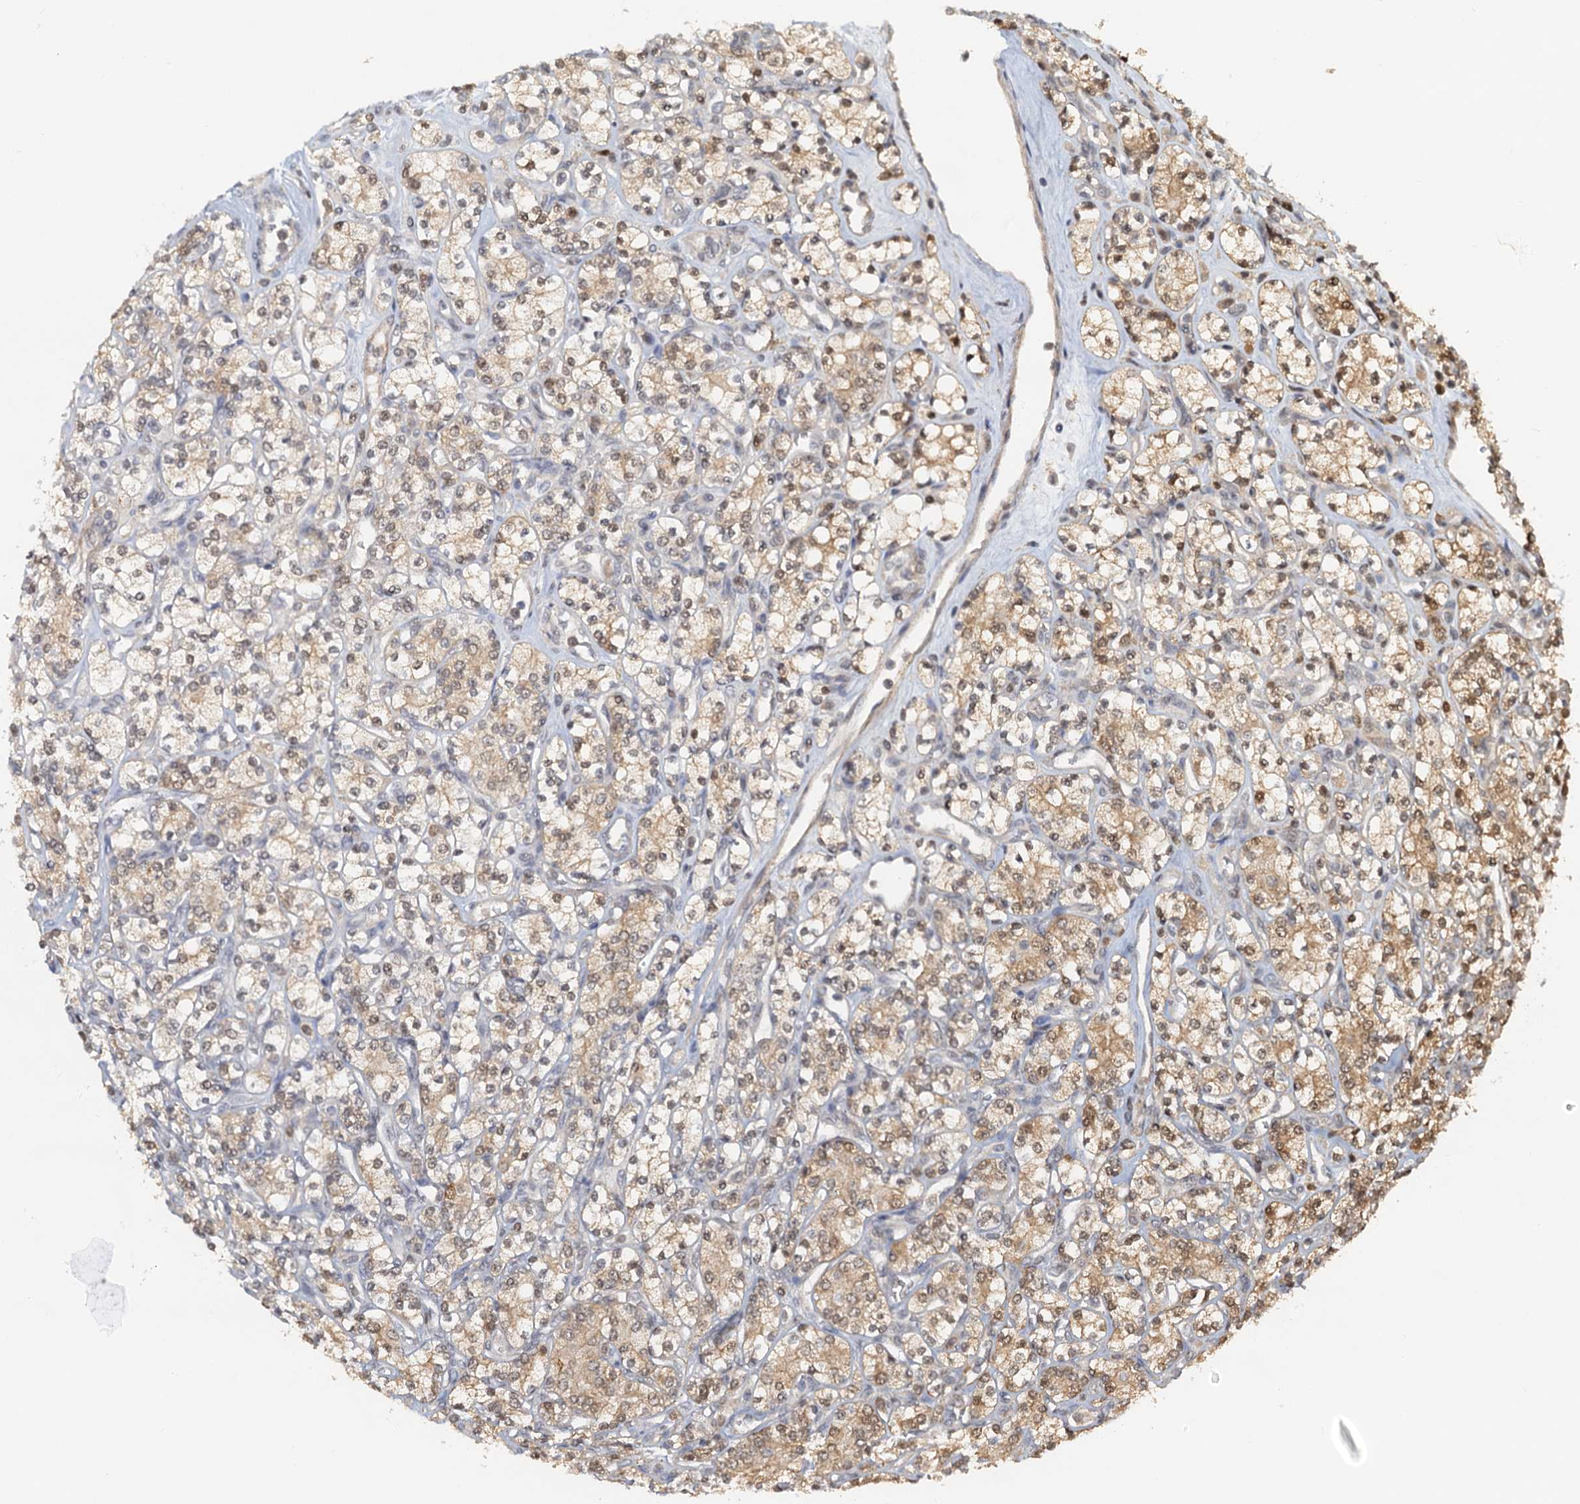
{"staining": {"intensity": "moderate", "quantity": ">75%", "location": "cytoplasmic/membranous,nuclear"}, "tissue": "renal cancer", "cell_type": "Tumor cells", "image_type": "cancer", "snomed": [{"axis": "morphology", "description": "Adenocarcinoma, NOS"}, {"axis": "topography", "description": "Kidney"}], "caption": "The immunohistochemical stain highlights moderate cytoplasmic/membranous and nuclear positivity in tumor cells of renal adenocarcinoma tissue.", "gene": "SPINDOC", "patient": {"sex": "male", "age": 77}}